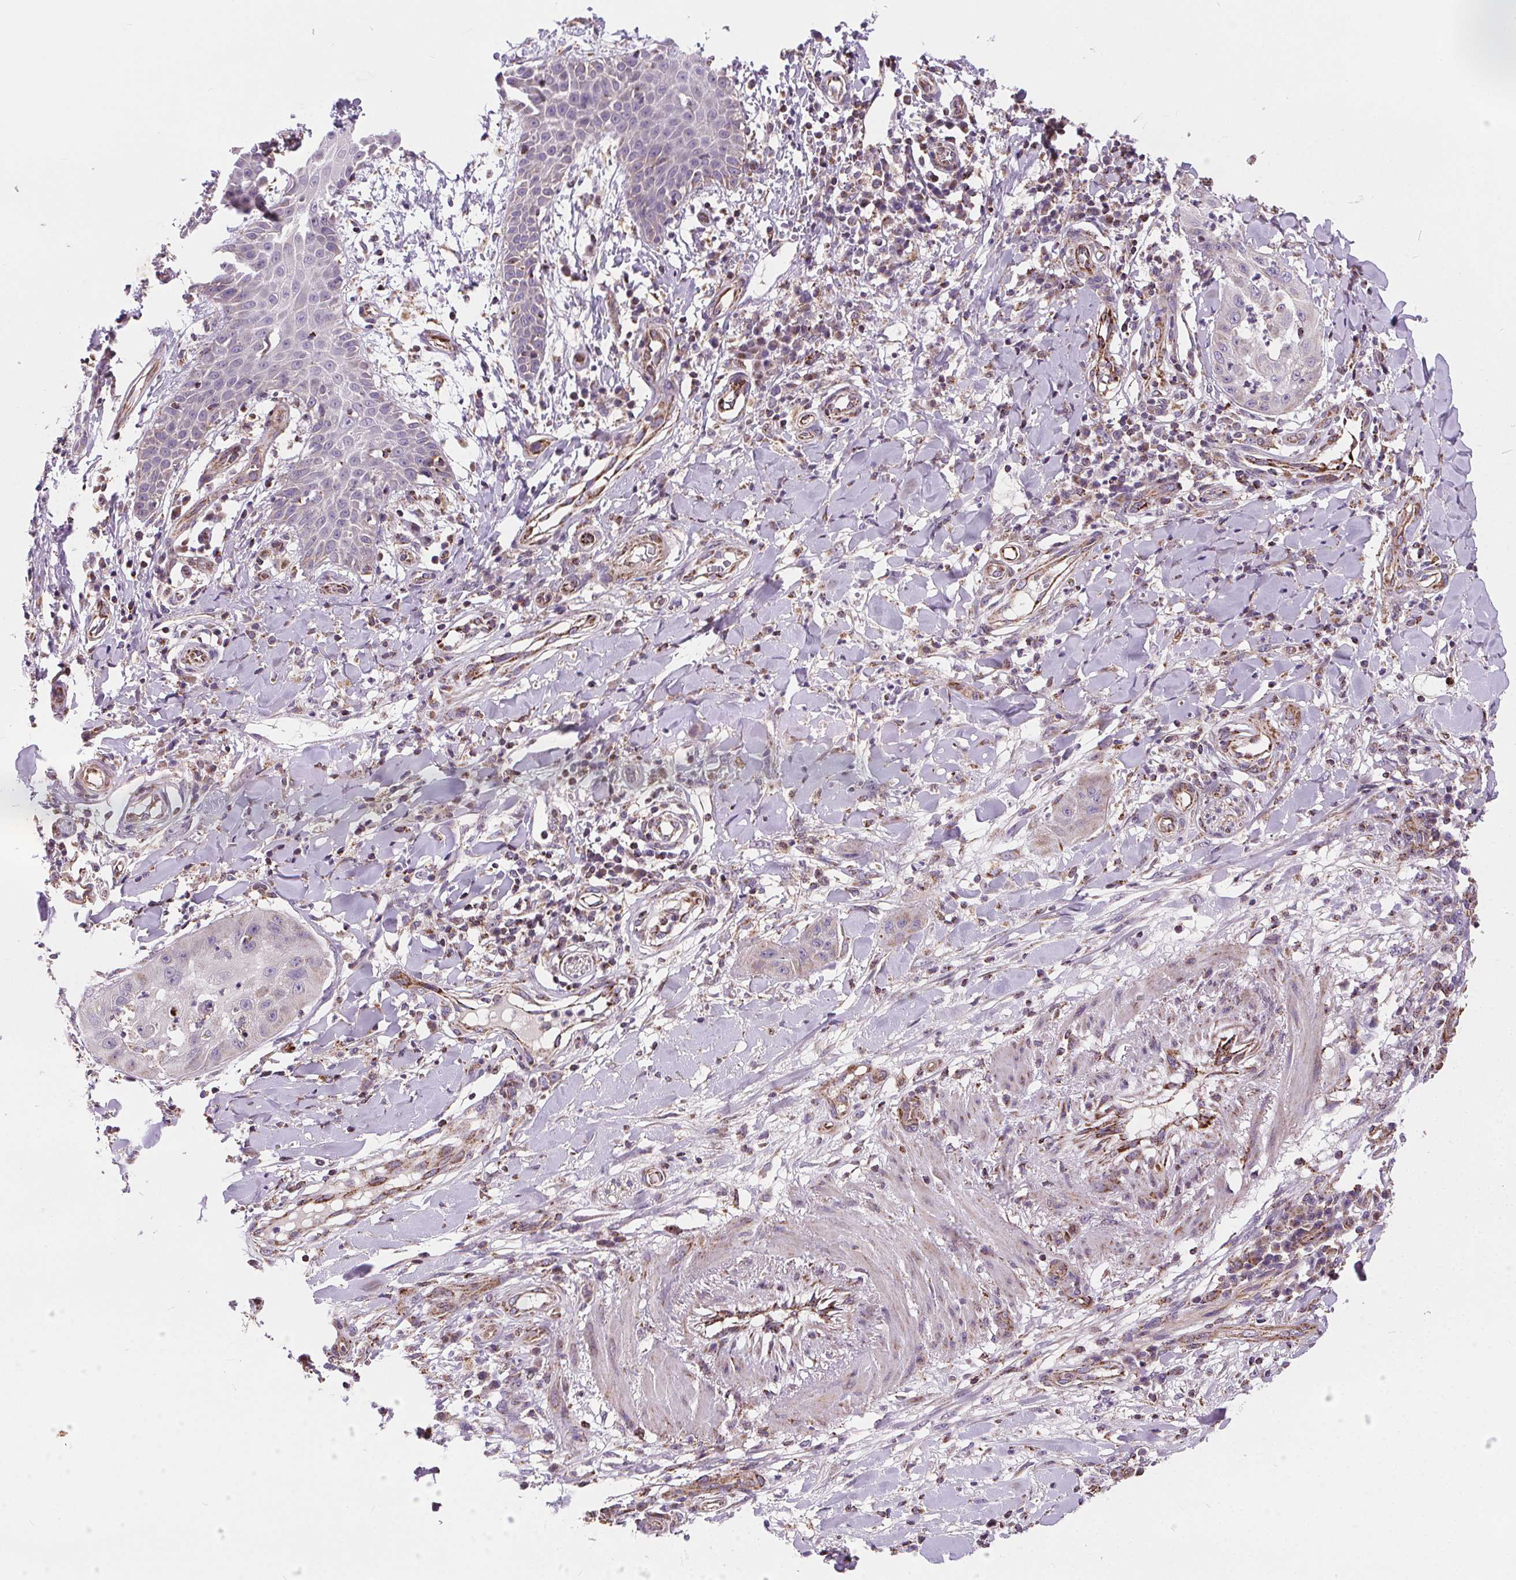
{"staining": {"intensity": "negative", "quantity": "none", "location": "none"}, "tissue": "skin cancer", "cell_type": "Tumor cells", "image_type": "cancer", "snomed": [{"axis": "morphology", "description": "Squamous cell carcinoma, NOS"}, {"axis": "topography", "description": "Skin"}], "caption": "DAB immunohistochemical staining of squamous cell carcinoma (skin) shows no significant positivity in tumor cells.", "gene": "GOLT1B", "patient": {"sex": "male", "age": 70}}